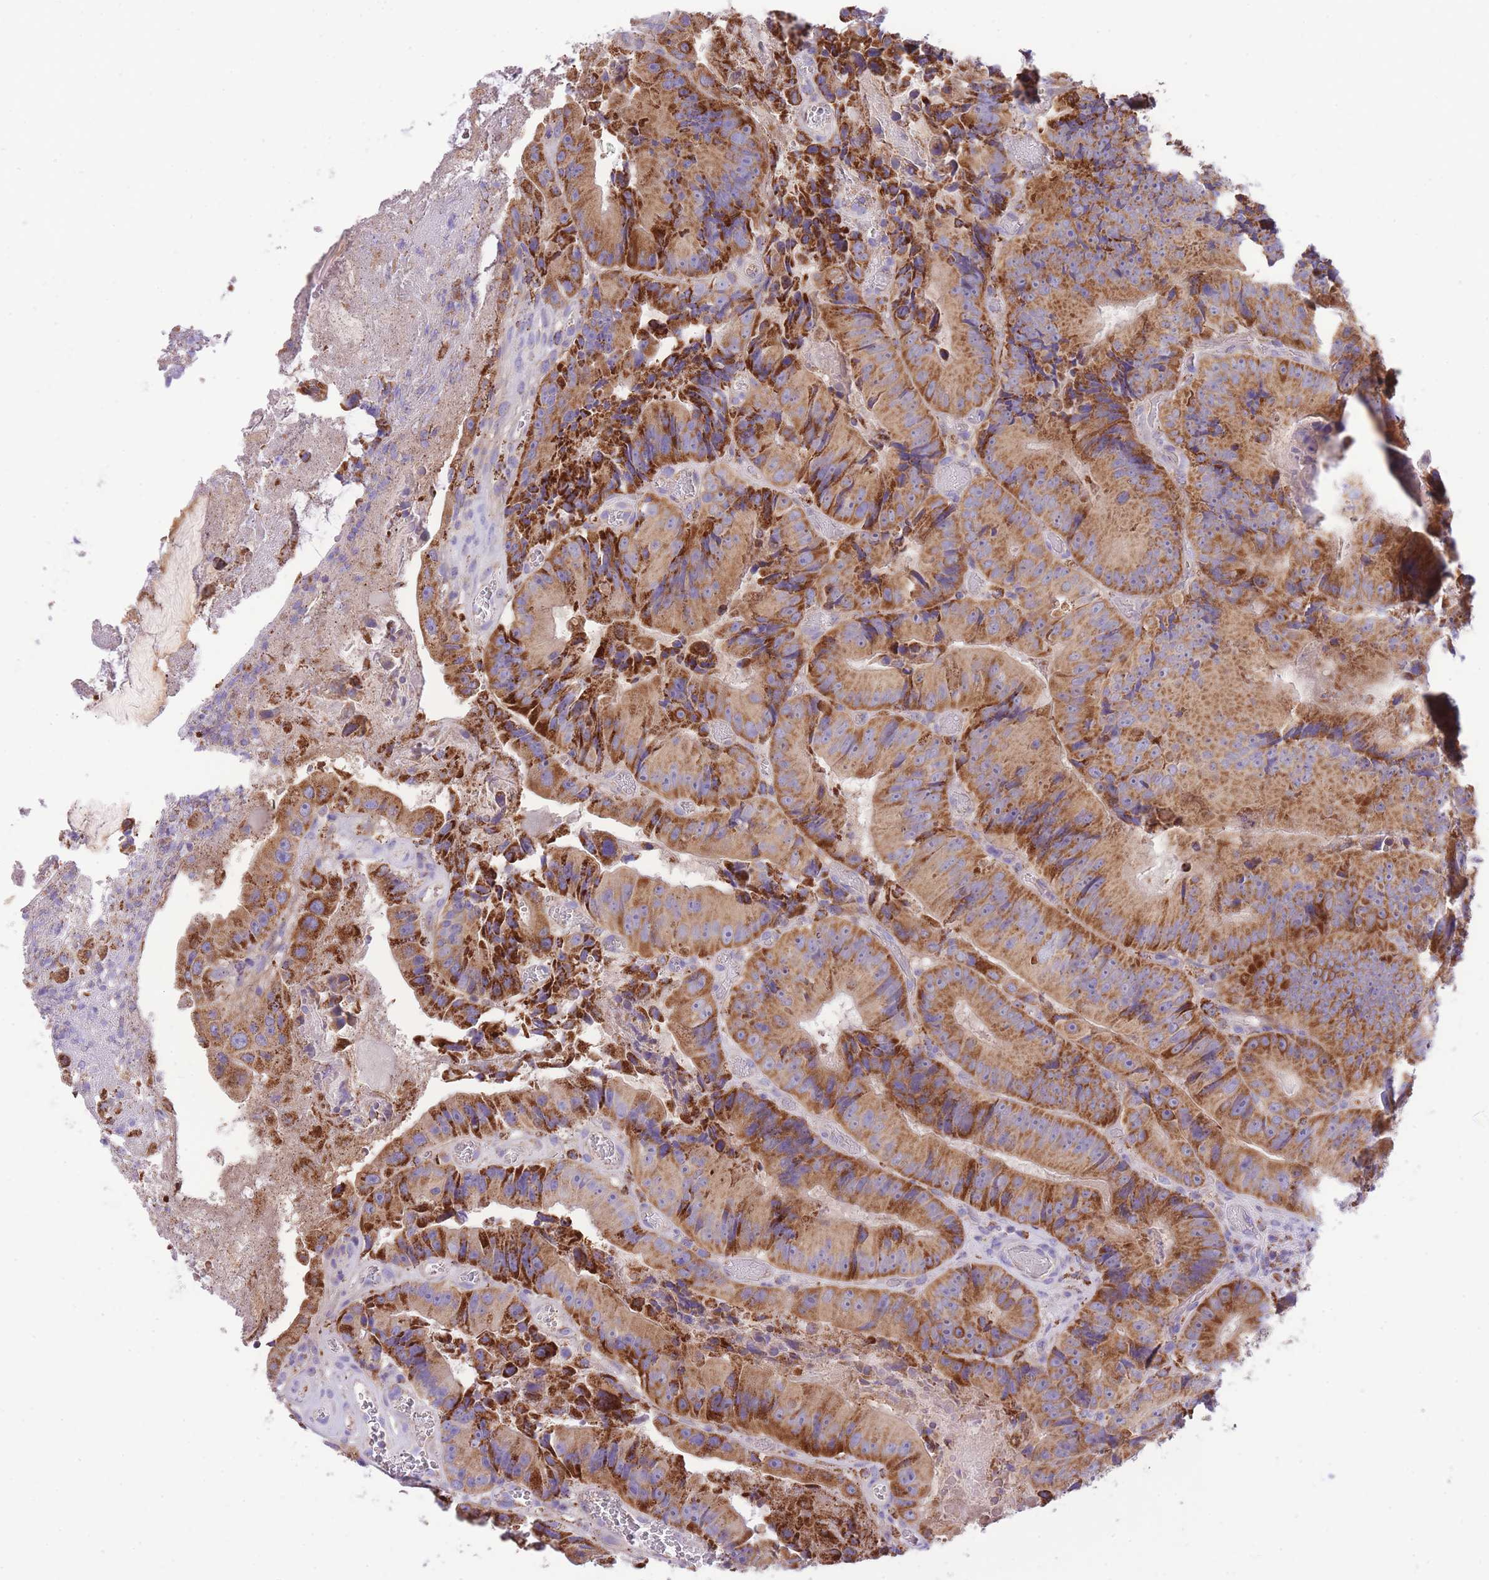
{"staining": {"intensity": "moderate", "quantity": ">75%", "location": "cytoplasmic/membranous"}, "tissue": "colorectal cancer", "cell_type": "Tumor cells", "image_type": "cancer", "snomed": [{"axis": "morphology", "description": "Adenocarcinoma, NOS"}, {"axis": "topography", "description": "Colon"}], "caption": "Colorectal adenocarcinoma stained with DAB (3,3'-diaminobenzidine) immunohistochemistry displays medium levels of moderate cytoplasmic/membranous expression in about >75% of tumor cells. (DAB (3,3'-diaminobenzidine) = brown stain, brightfield microscopy at high magnification).", "gene": "ST3GAL3", "patient": {"sex": "female", "age": 86}}